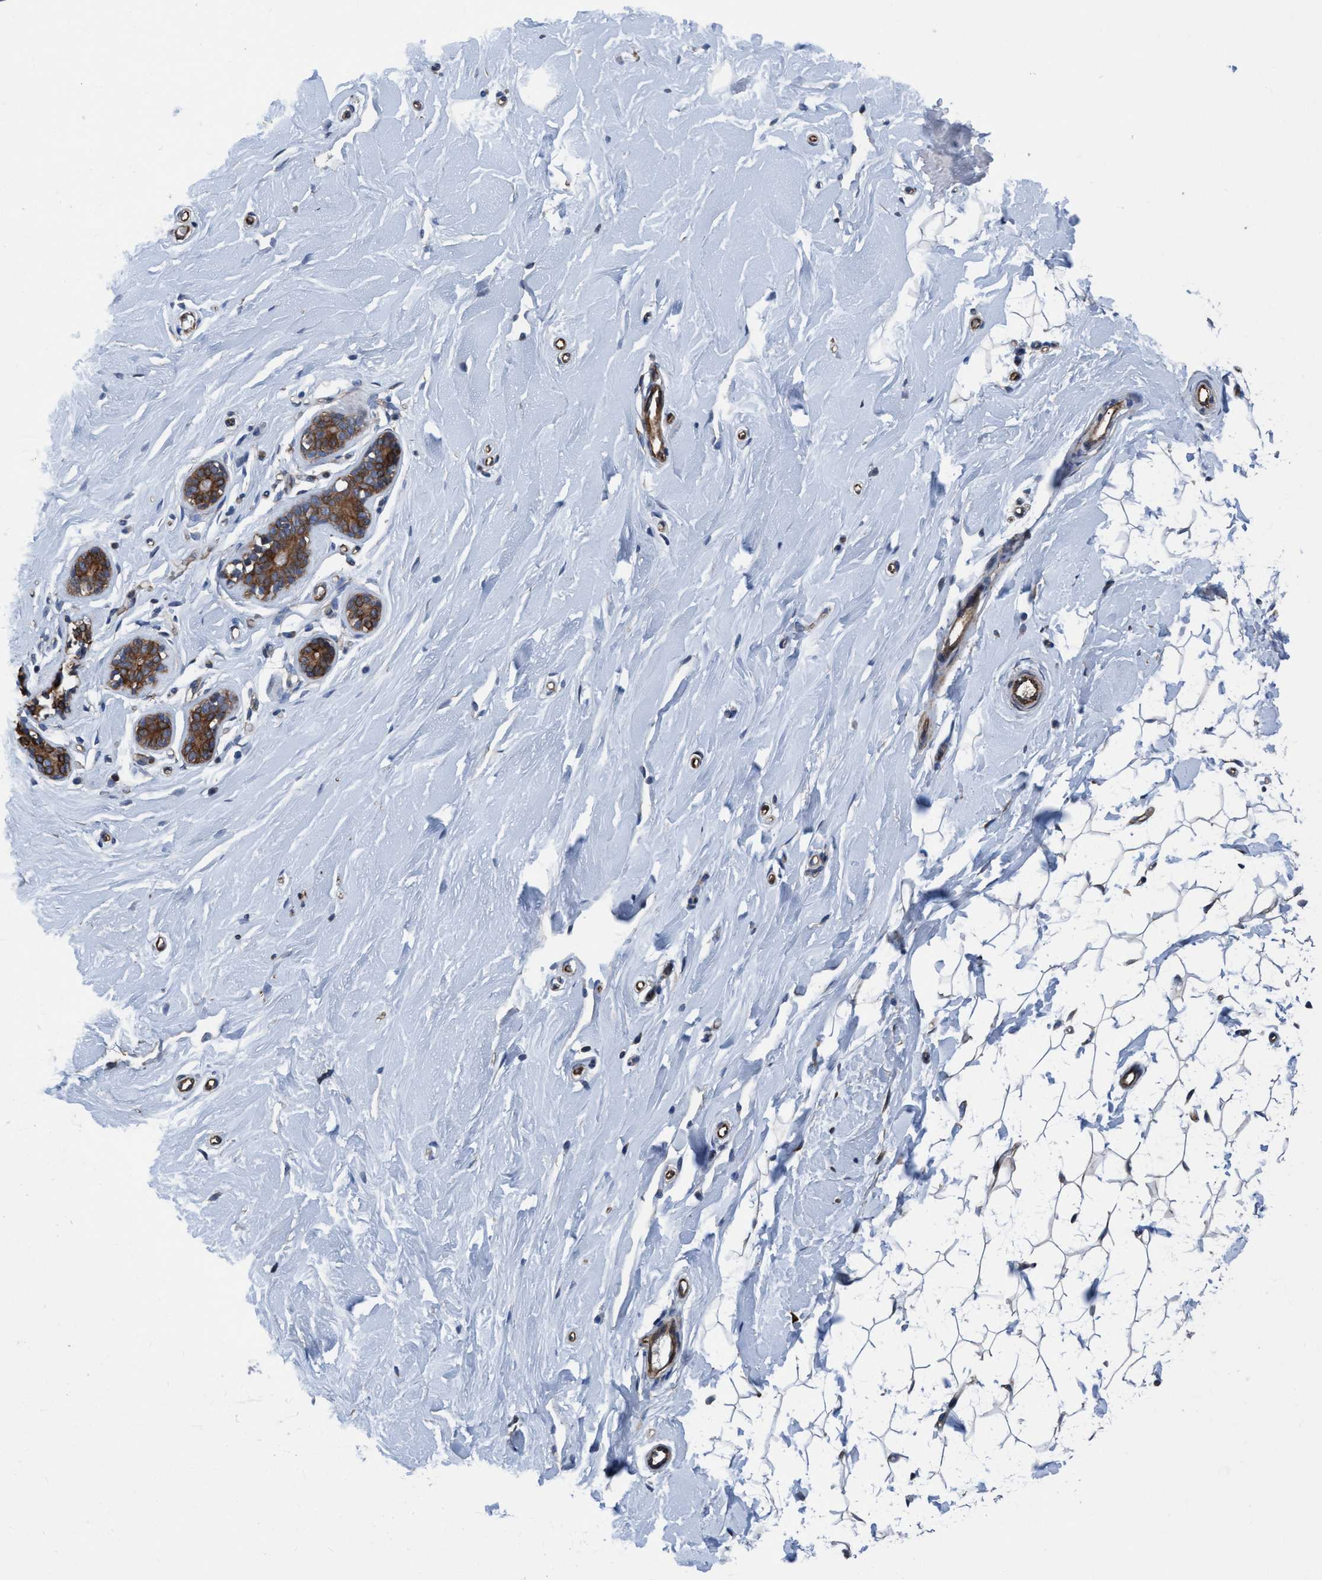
{"staining": {"intensity": "weak", "quantity": ">75%", "location": "cytoplasmic/membranous"}, "tissue": "breast", "cell_type": "Adipocytes", "image_type": "normal", "snomed": [{"axis": "morphology", "description": "Normal tissue, NOS"}, {"axis": "topography", "description": "Breast"}], "caption": "Weak cytoplasmic/membranous staining for a protein is present in about >75% of adipocytes of normal breast using IHC.", "gene": "NMT1", "patient": {"sex": "female", "age": 23}}